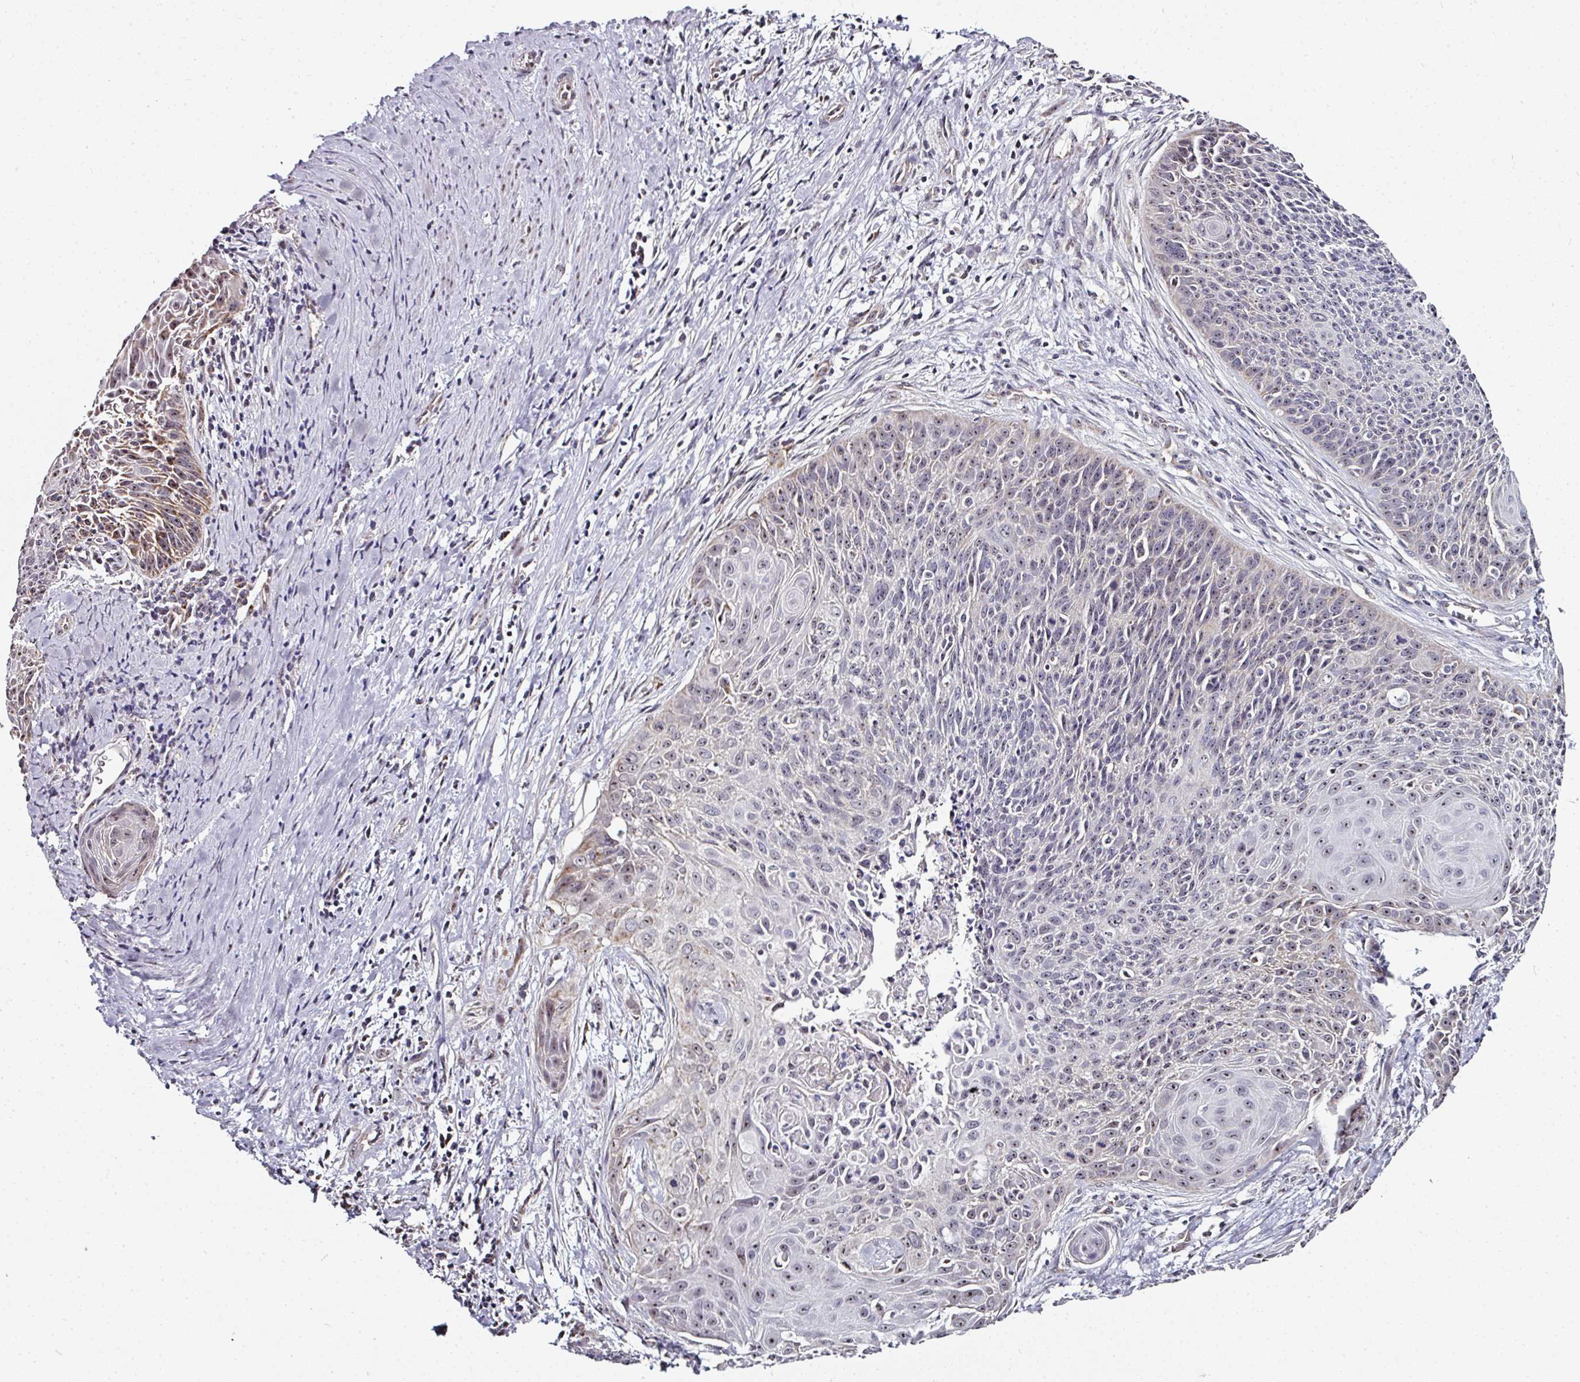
{"staining": {"intensity": "moderate", "quantity": "25%-75%", "location": "cytoplasmic/membranous,nuclear"}, "tissue": "cervical cancer", "cell_type": "Tumor cells", "image_type": "cancer", "snomed": [{"axis": "morphology", "description": "Squamous cell carcinoma, NOS"}, {"axis": "topography", "description": "Cervix"}], "caption": "Human squamous cell carcinoma (cervical) stained with a brown dye exhibits moderate cytoplasmic/membranous and nuclear positive expression in about 25%-75% of tumor cells.", "gene": "NACC2", "patient": {"sex": "female", "age": 55}}